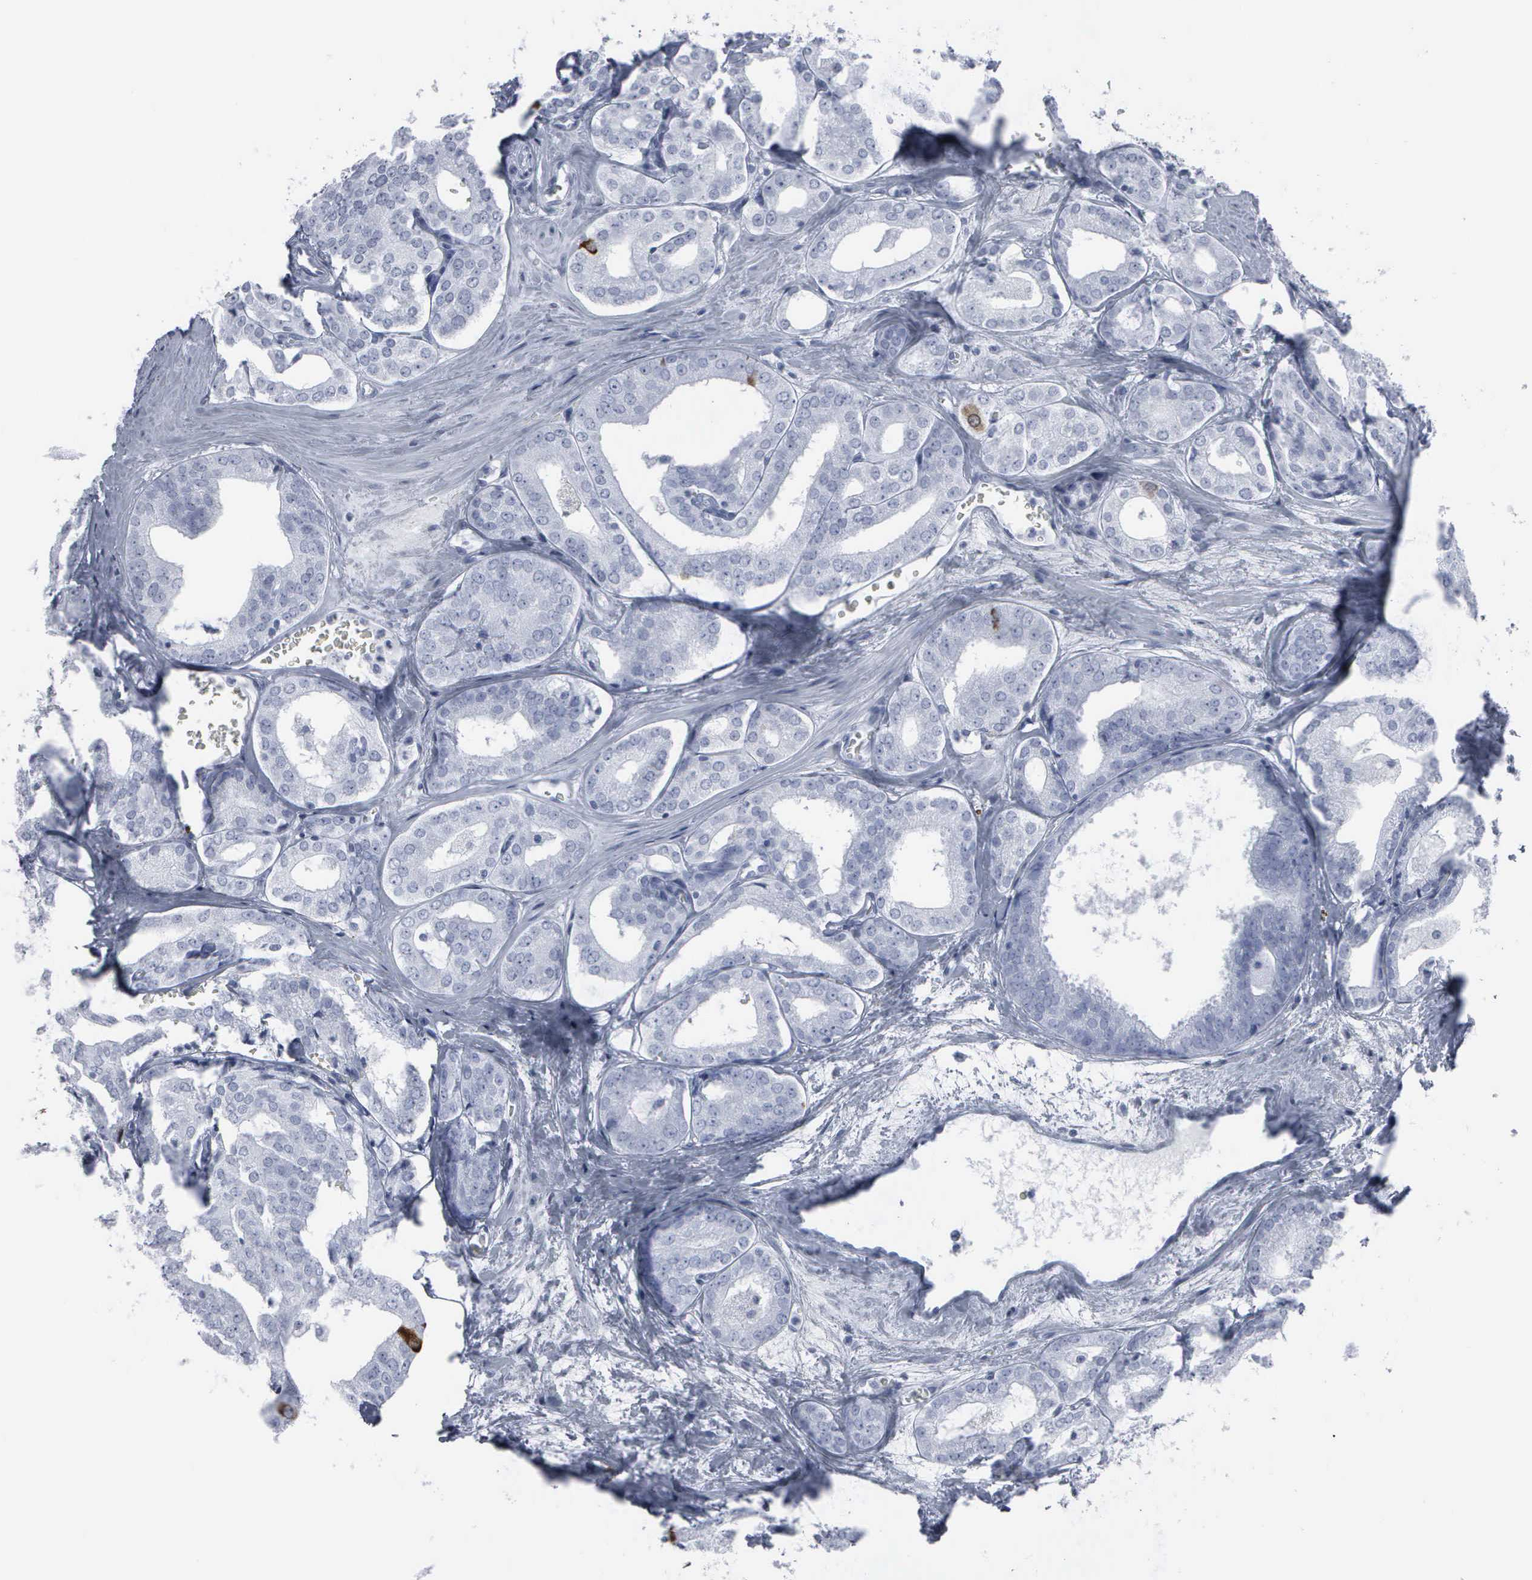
{"staining": {"intensity": "moderate", "quantity": "<25%", "location": "cytoplasmic/membranous,nuclear"}, "tissue": "prostate cancer", "cell_type": "Tumor cells", "image_type": "cancer", "snomed": [{"axis": "morphology", "description": "Adenocarcinoma, Medium grade"}, {"axis": "topography", "description": "Prostate"}], "caption": "Medium-grade adenocarcinoma (prostate) stained with a brown dye shows moderate cytoplasmic/membranous and nuclear positive positivity in approximately <25% of tumor cells.", "gene": "CCNB1", "patient": {"sex": "male", "age": 79}}